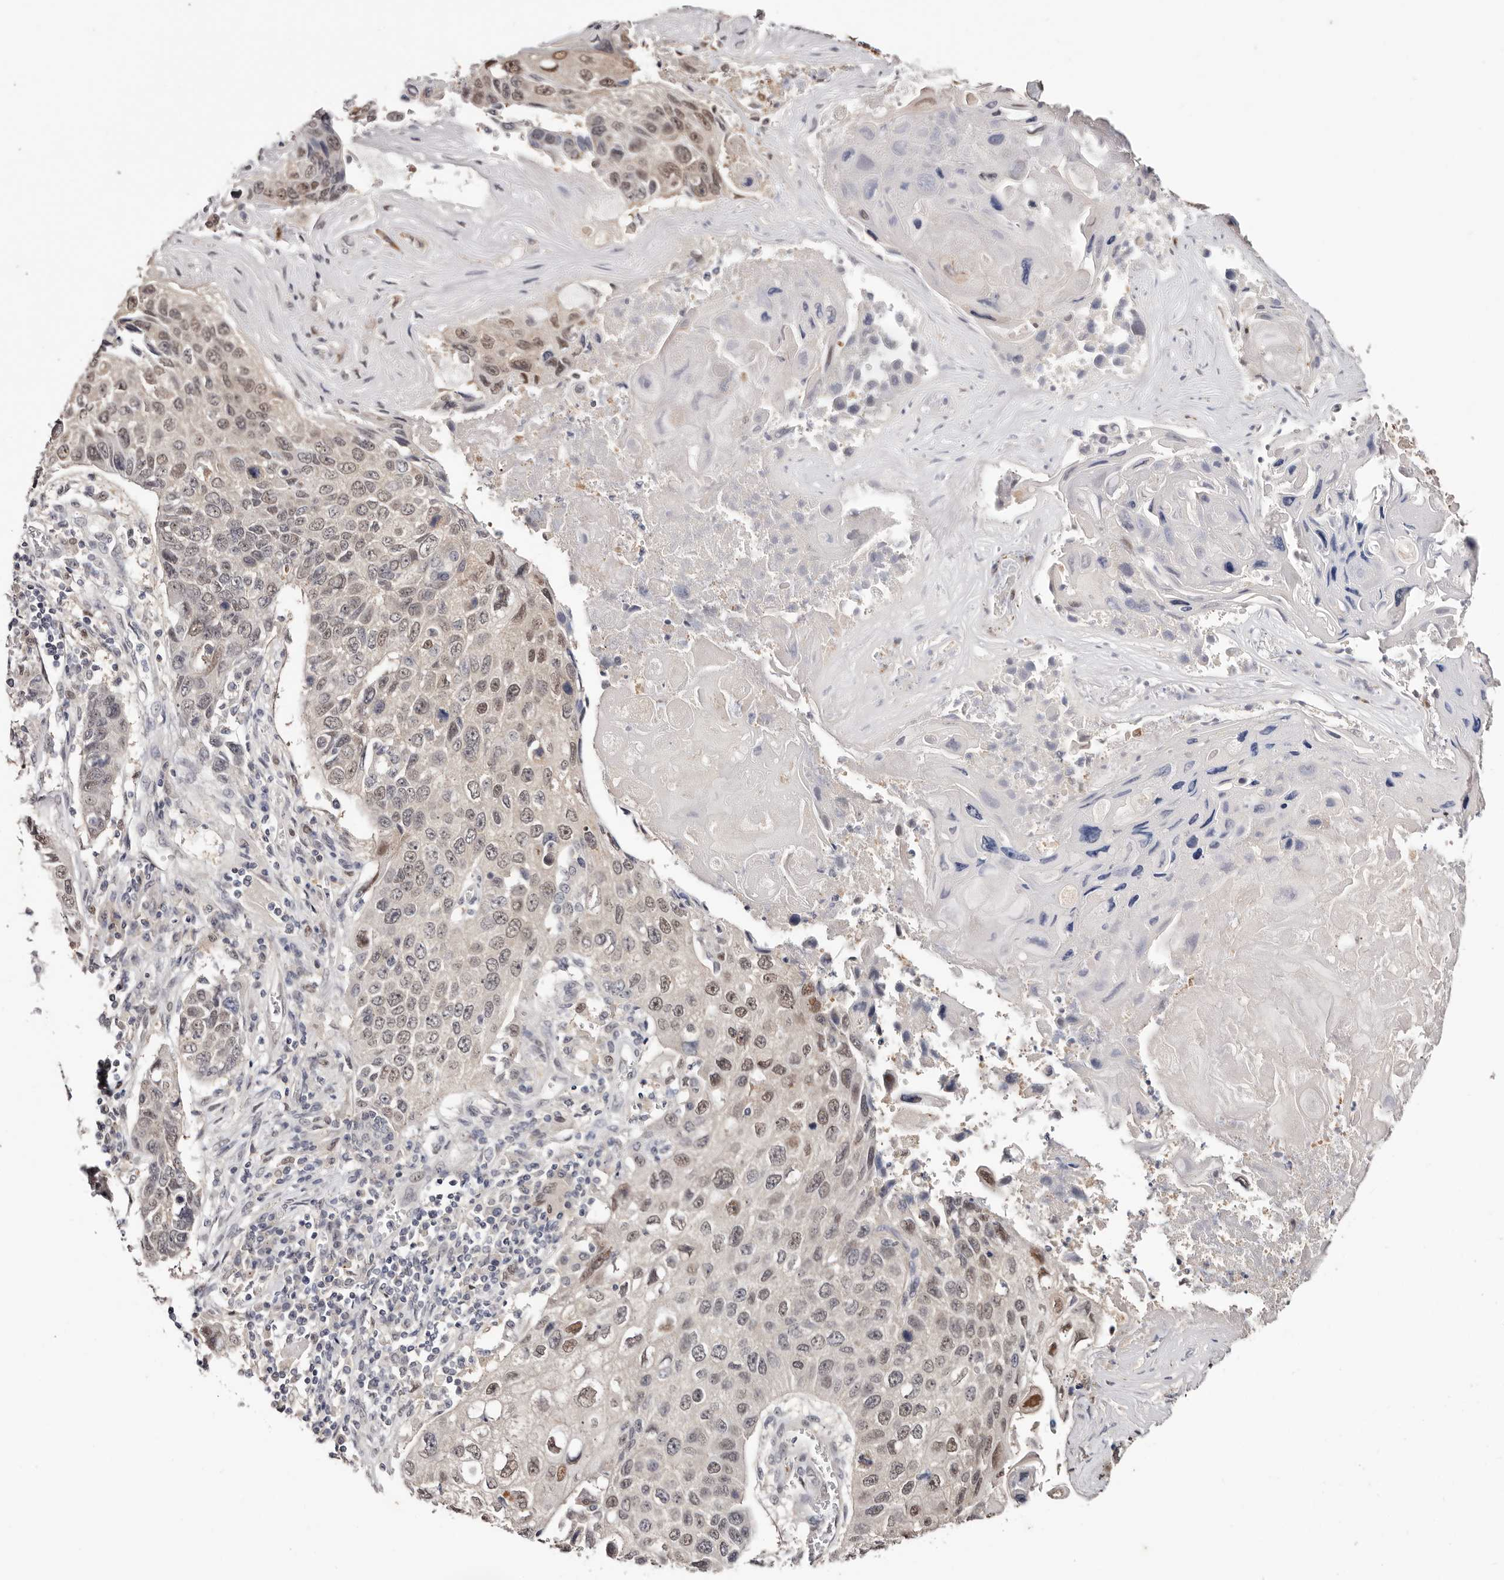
{"staining": {"intensity": "weak", "quantity": ">75%", "location": "nuclear"}, "tissue": "lung cancer", "cell_type": "Tumor cells", "image_type": "cancer", "snomed": [{"axis": "morphology", "description": "Squamous cell carcinoma, NOS"}, {"axis": "topography", "description": "Lung"}], "caption": "A histopathology image of squamous cell carcinoma (lung) stained for a protein reveals weak nuclear brown staining in tumor cells.", "gene": "TYW3", "patient": {"sex": "male", "age": 61}}